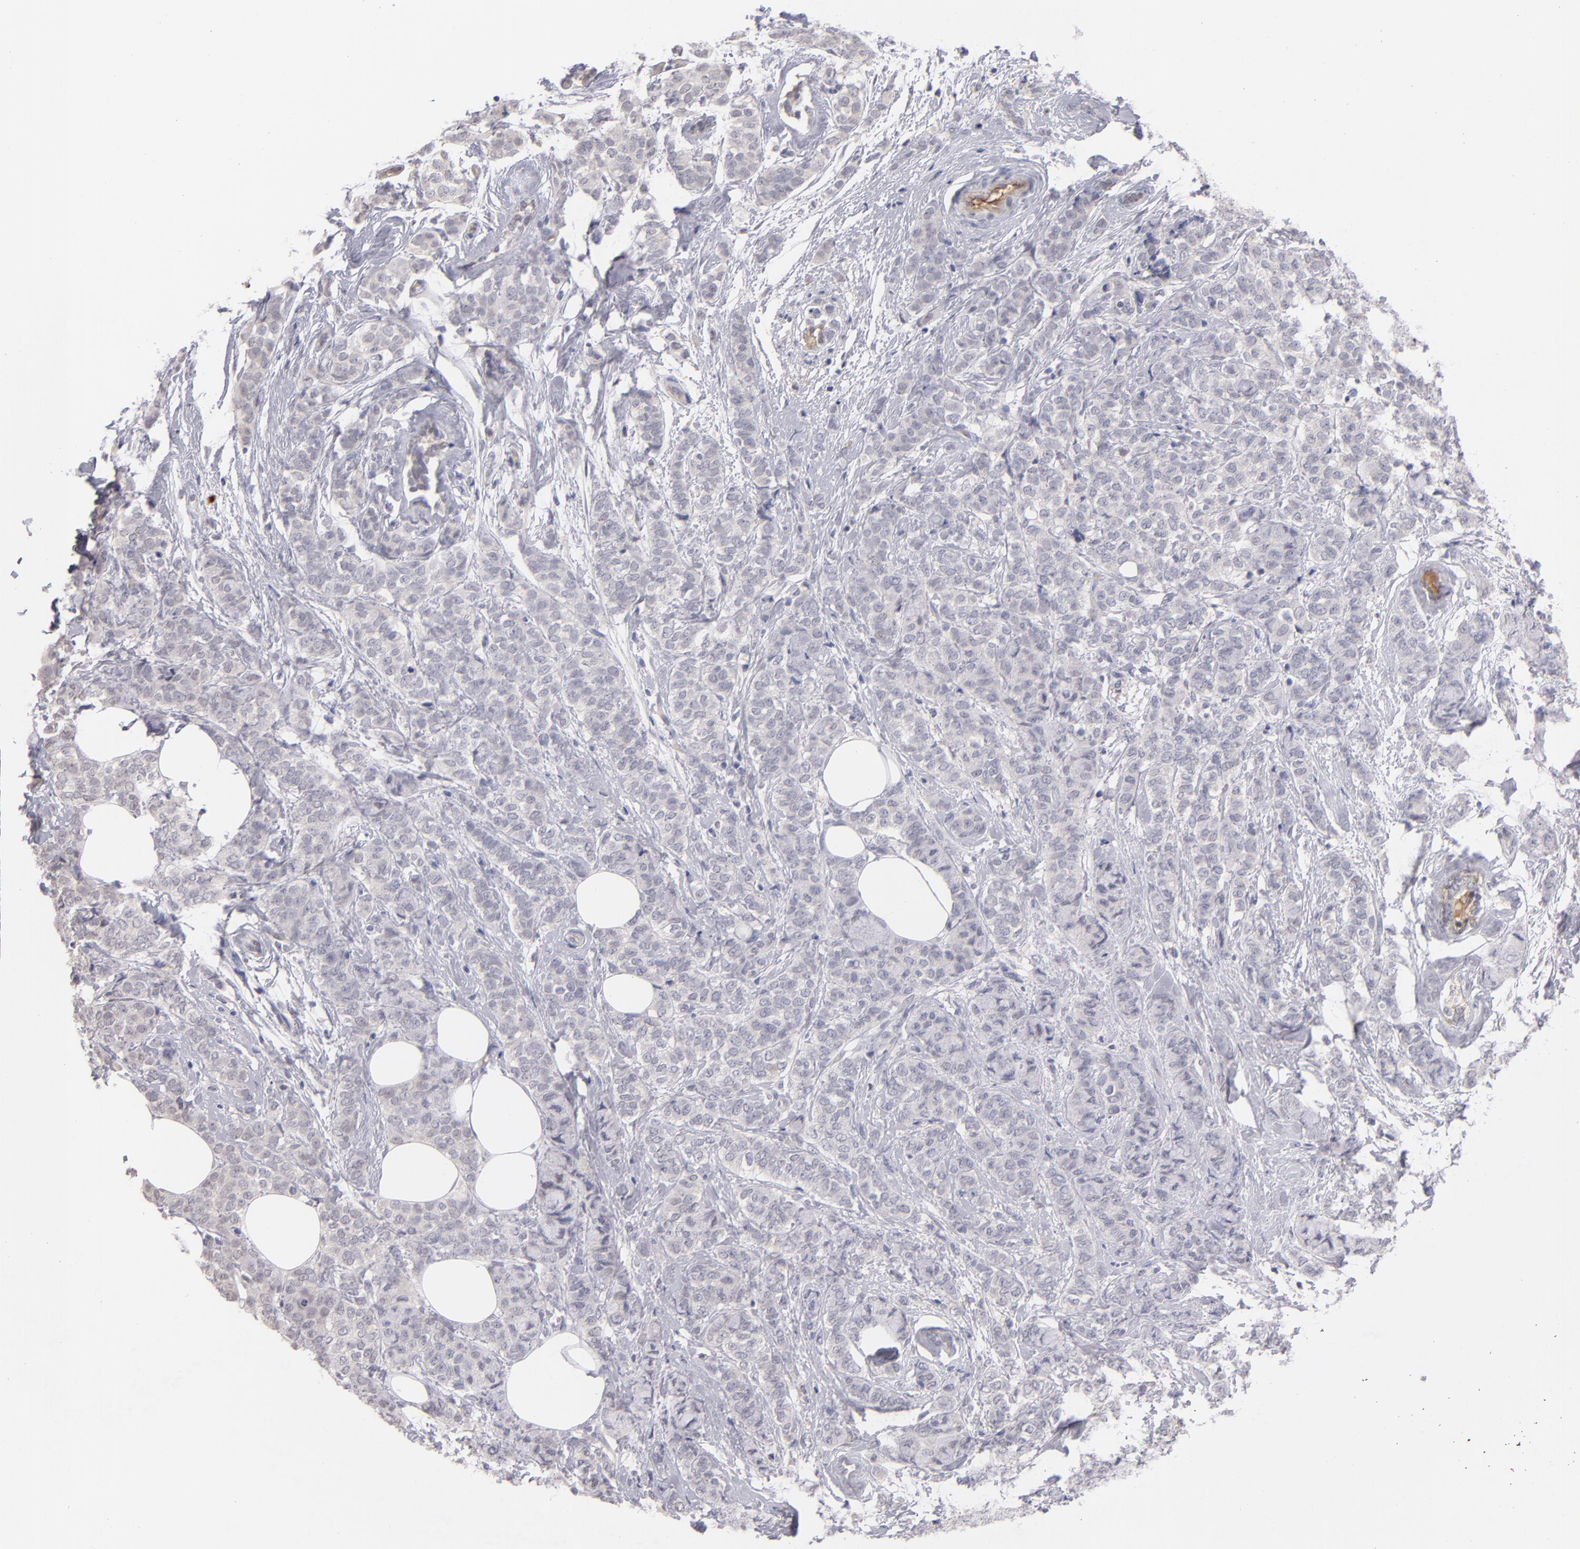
{"staining": {"intensity": "negative", "quantity": "none", "location": "none"}, "tissue": "breast cancer", "cell_type": "Tumor cells", "image_type": "cancer", "snomed": [{"axis": "morphology", "description": "Lobular carcinoma"}, {"axis": "topography", "description": "Breast"}], "caption": "The histopathology image reveals no staining of tumor cells in lobular carcinoma (breast).", "gene": "ITIH4", "patient": {"sex": "female", "age": 60}}